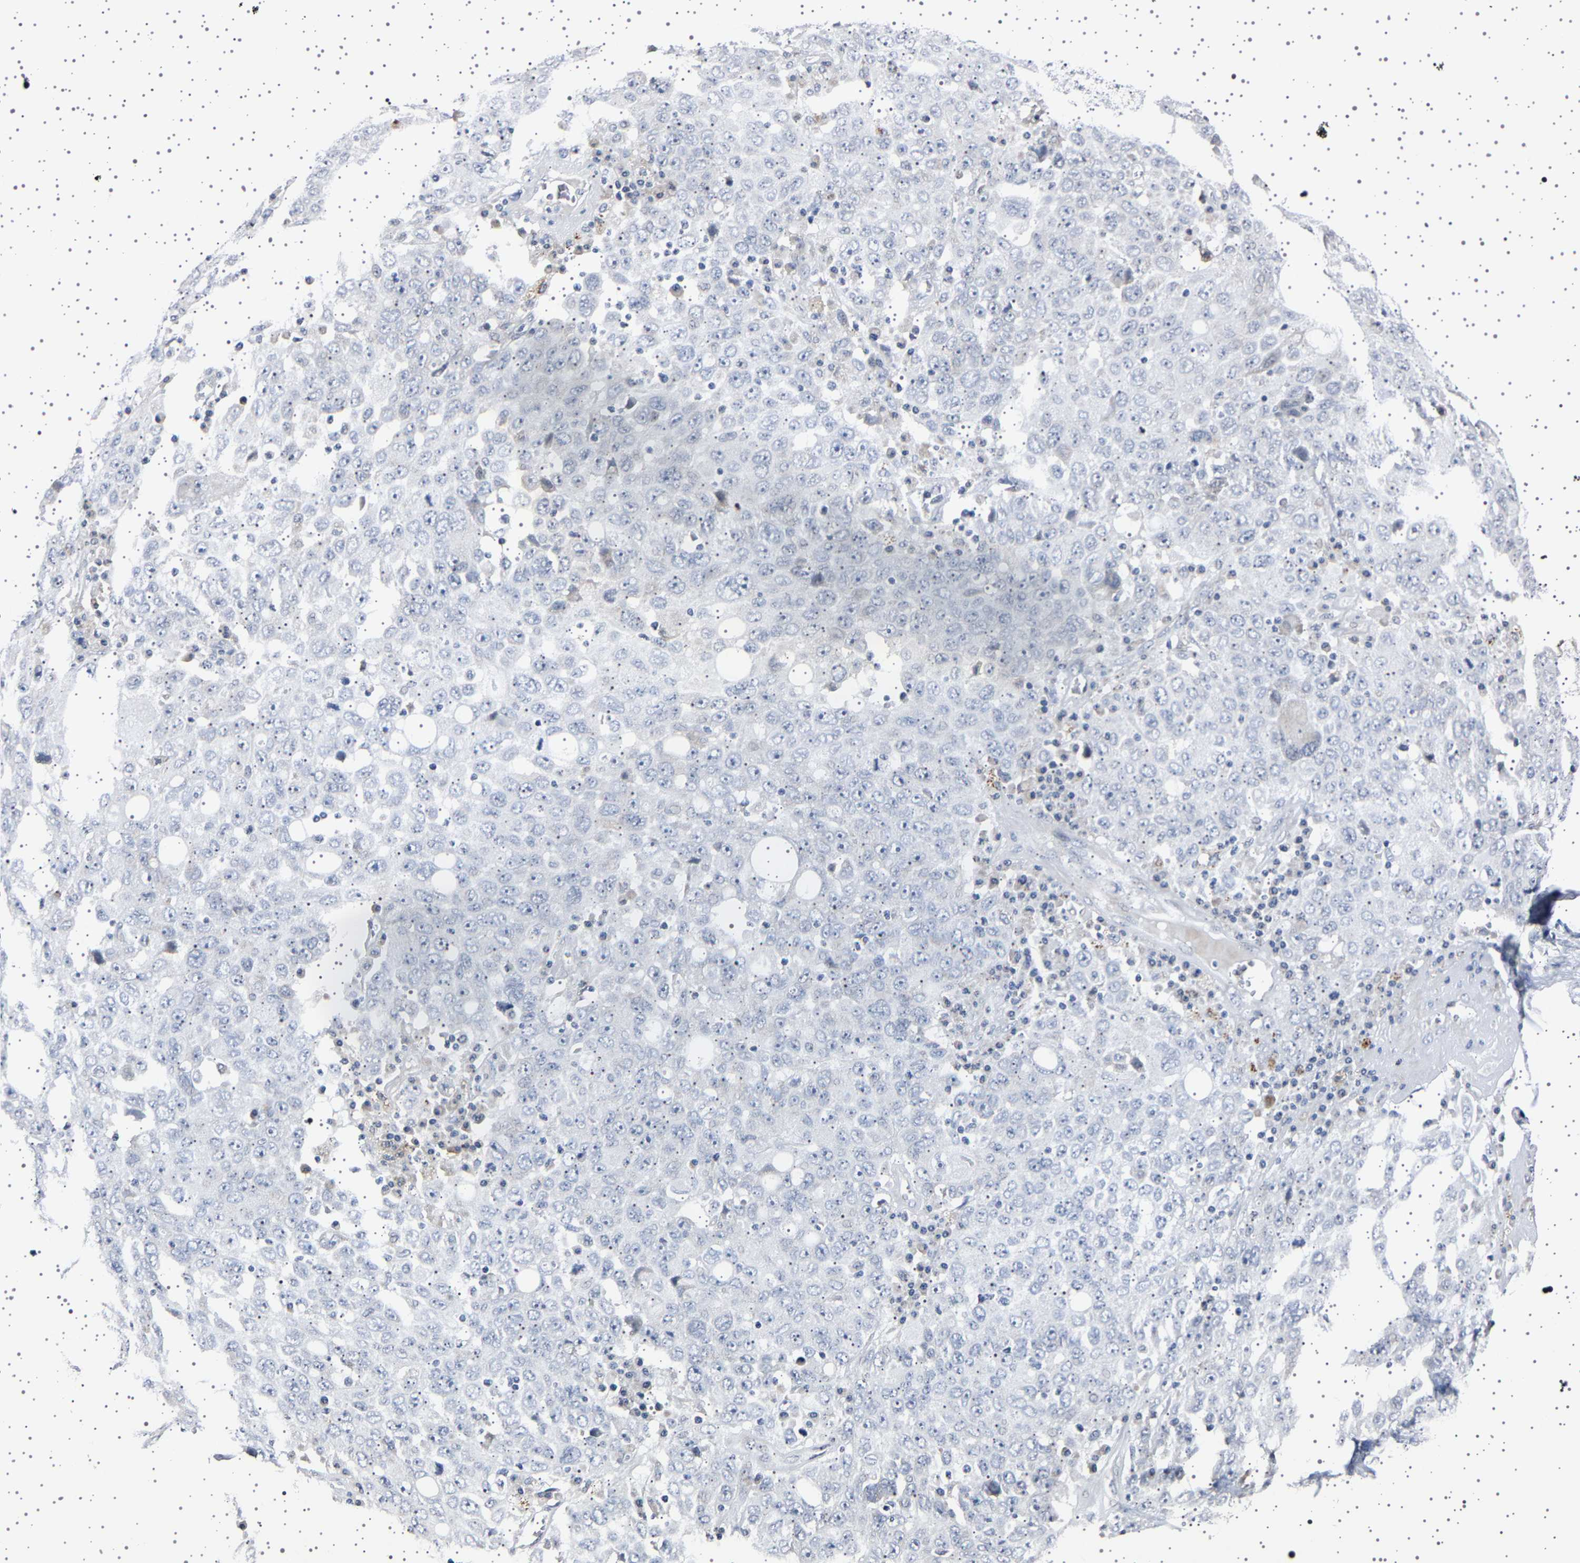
{"staining": {"intensity": "negative", "quantity": "none", "location": "none"}, "tissue": "ovarian cancer", "cell_type": "Tumor cells", "image_type": "cancer", "snomed": [{"axis": "morphology", "description": "Carcinoma, endometroid"}, {"axis": "topography", "description": "Ovary"}], "caption": "Tumor cells show no significant expression in ovarian cancer.", "gene": "IL10RB", "patient": {"sex": "female", "age": 62}}